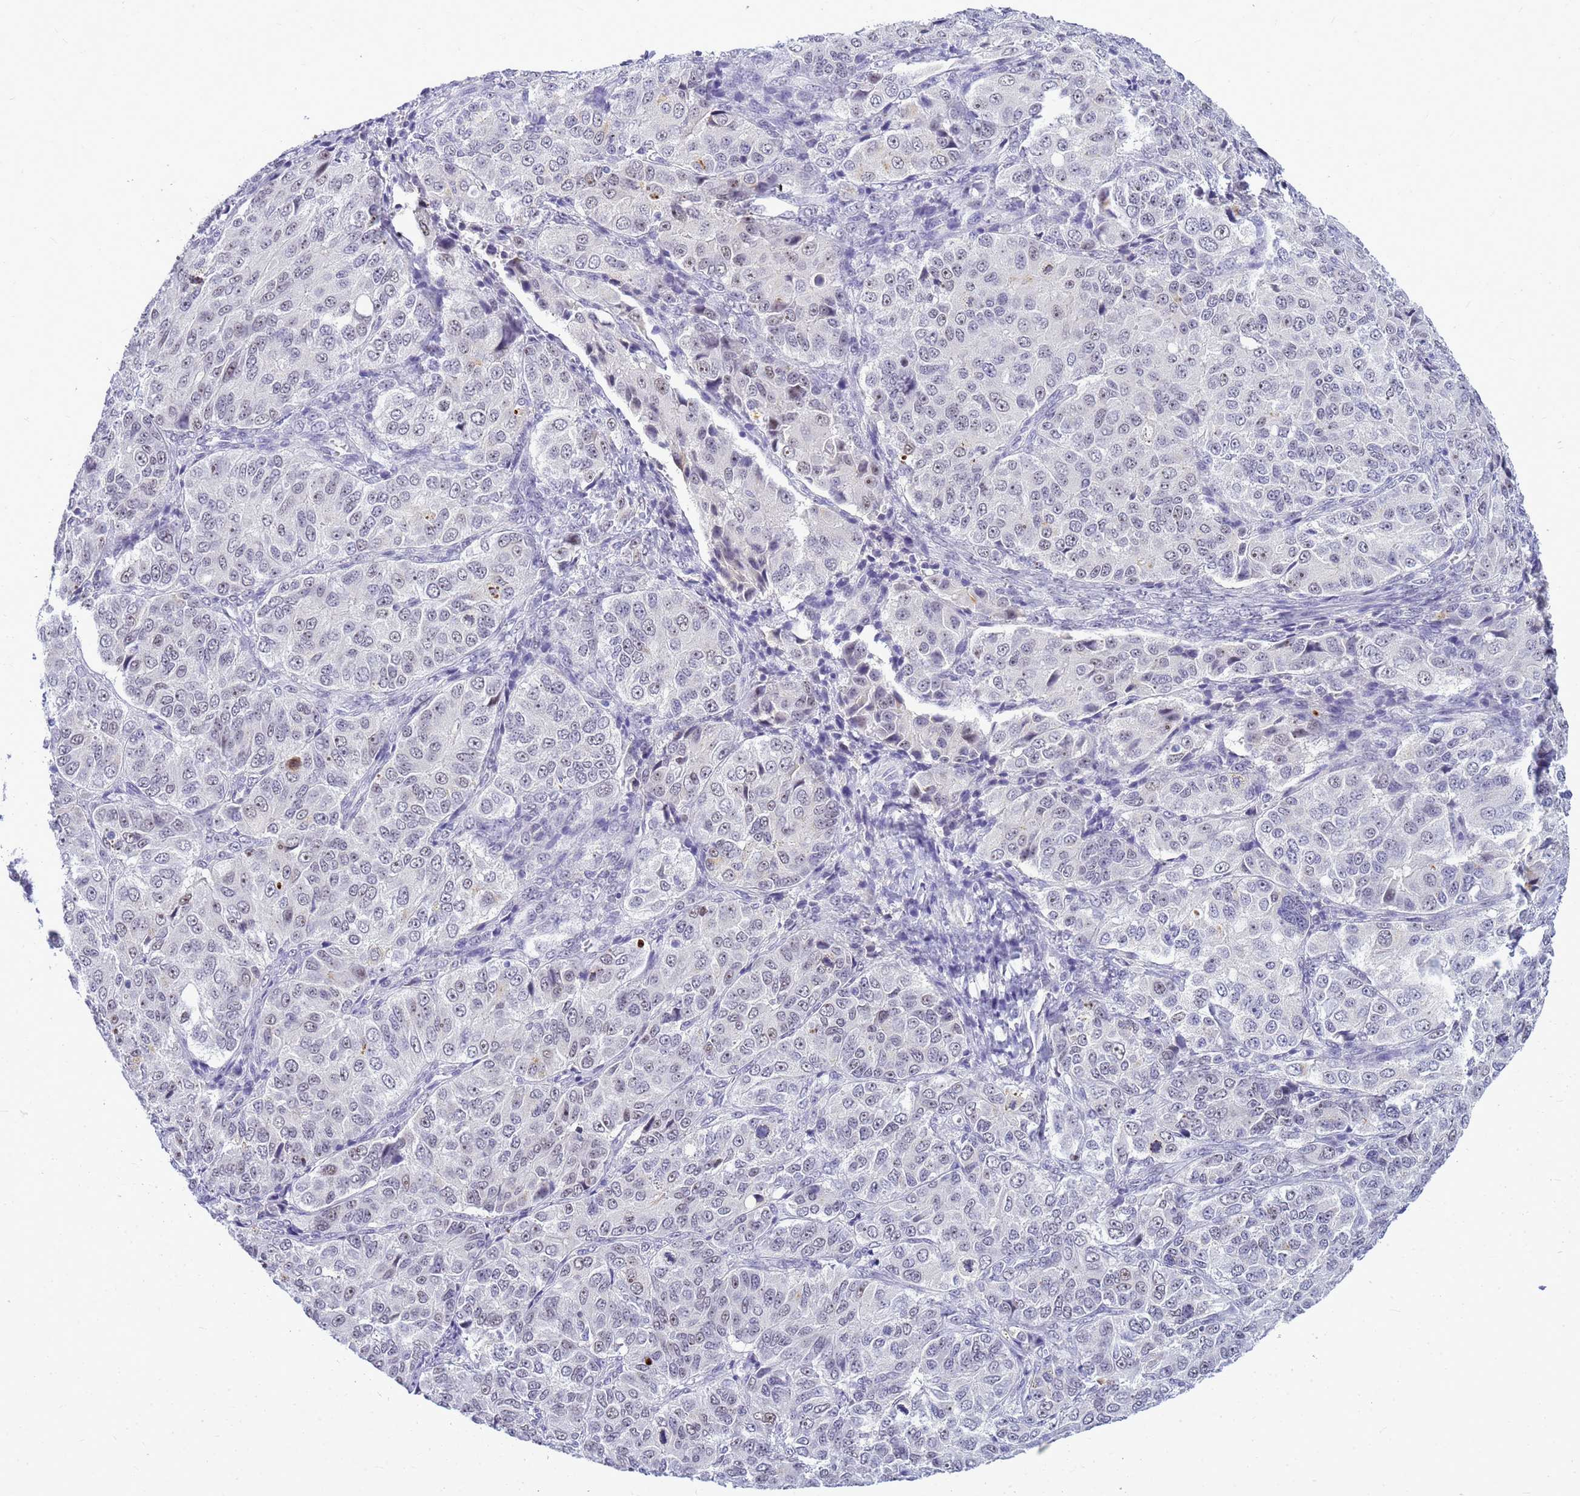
{"staining": {"intensity": "weak", "quantity": "25%-75%", "location": "nuclear"}, "tissue": "ovarian cancer", "cell_type": "Tumor cells", "image_type": "cancer", "snomed": [{"axis": "morphology", "description": "Carcinoma, endometroid"}, {"axis": "topography", "description": "Ovary"}], "caption": "A micrograph of ovarian endometroid carcinoma stained for a protein shows weak nuclear brown staining in tumor cells.", "gene": "DMRTC2", "patient": {"sex": "female", "age": 51}}